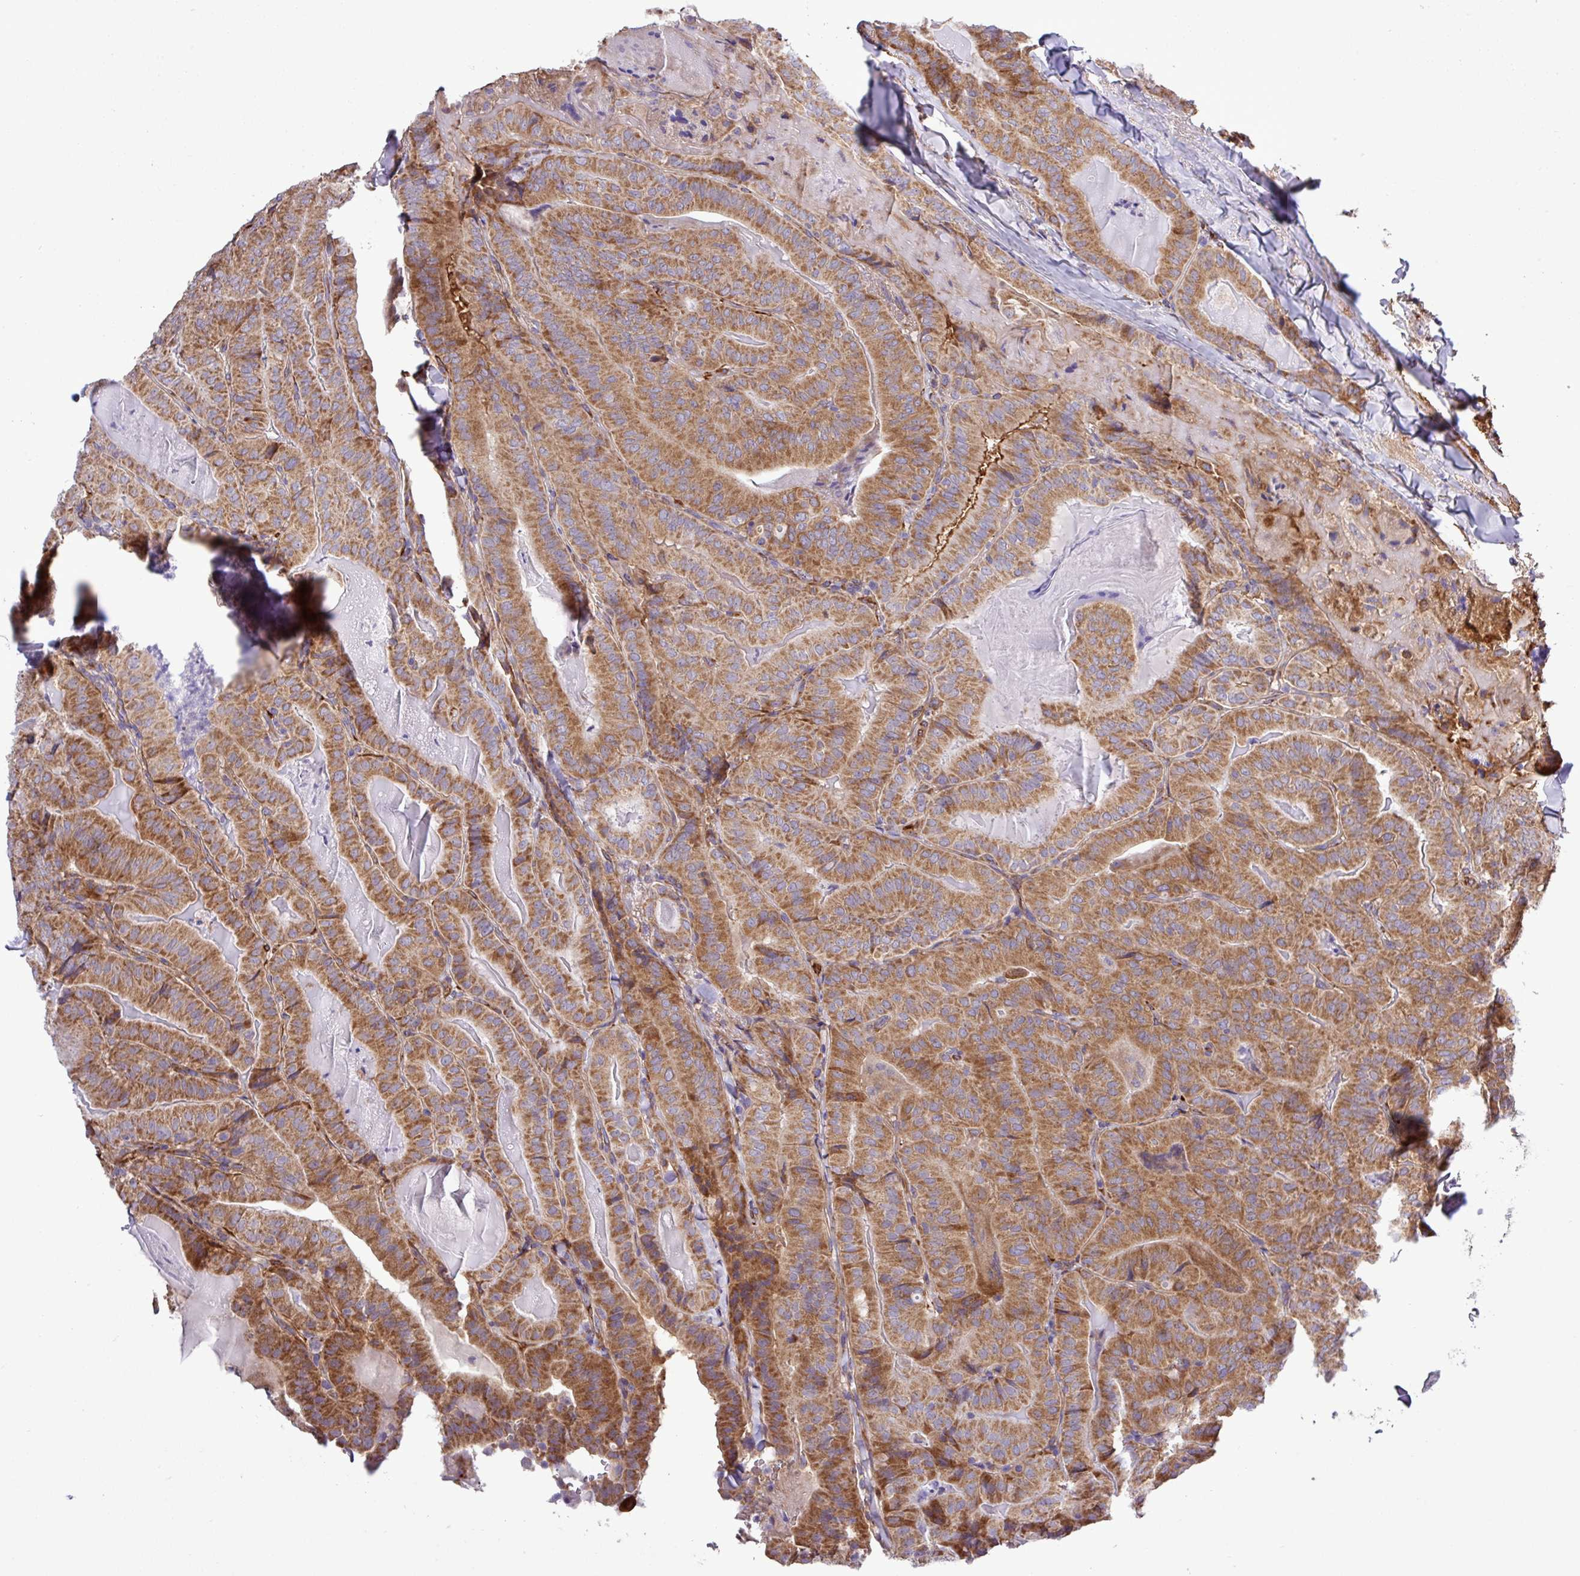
{"staining": {"intensity": "moderate", "quantity": ">75%", "location": "cytoplasmic/membranous"}, "tissue": "thyroid cancer", "cell_type": "Tumor cells", "image_type": "cancer", "snomed": [{"axis": "morphology", "description": "Papillary adenocarcinoma, NOS"}, {"axis": "topography", "description": "Thyroid gland"}], "caption": "This micrograph shows IHC staining of human thyroid cancer (papillary adenocarcinoma), with medium moderate cytoplasmic/membranous positivity in about >75% of tumor cells.", "gene": "CWH43", "patient": {"sex": "female", "age": 68}}